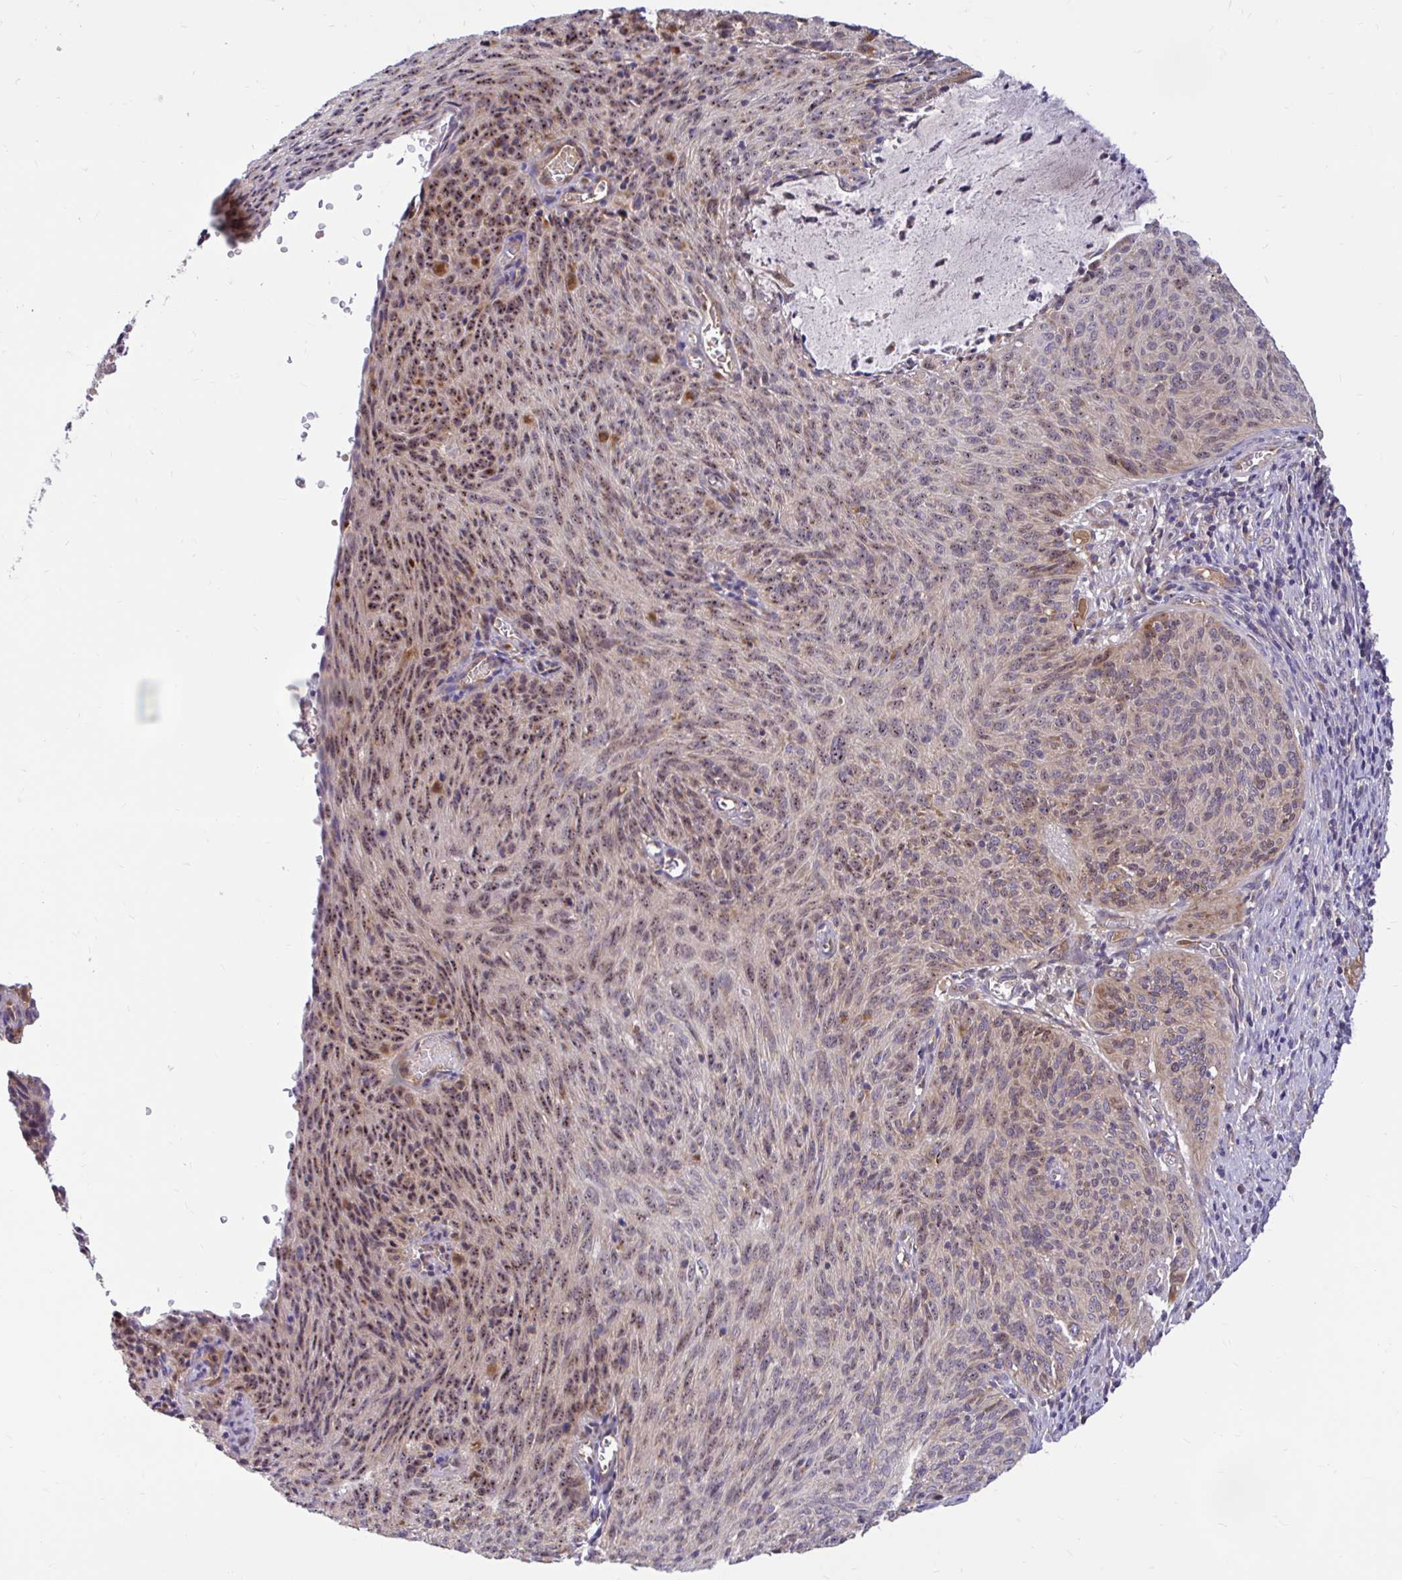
{"staining": {"intensity": "moderate", "quantity": "25%-75%", "location": "nuclear"}, "tissue": "cervical cancer", "cell_type": "Tumor cells", "image_type": "cancer", "snomed": [{"axis": "morphology", "description": "Squamous cell carcinoma, NOS"}, {"axis": "topography", "description": "Cervix"}], "caption": "Immunohistochemistry (IHC) micrograph of neoplastic tissue: human squamous cell carcinoma (cervical) stained using immunohistochemistry shows medium levels of moderate protein expression localized specifically in the nuclear of tumor cells, appearing as a nuclear brown color.", "gene": "VTI1B", "patient": {"sex": "female", "age": 49}}